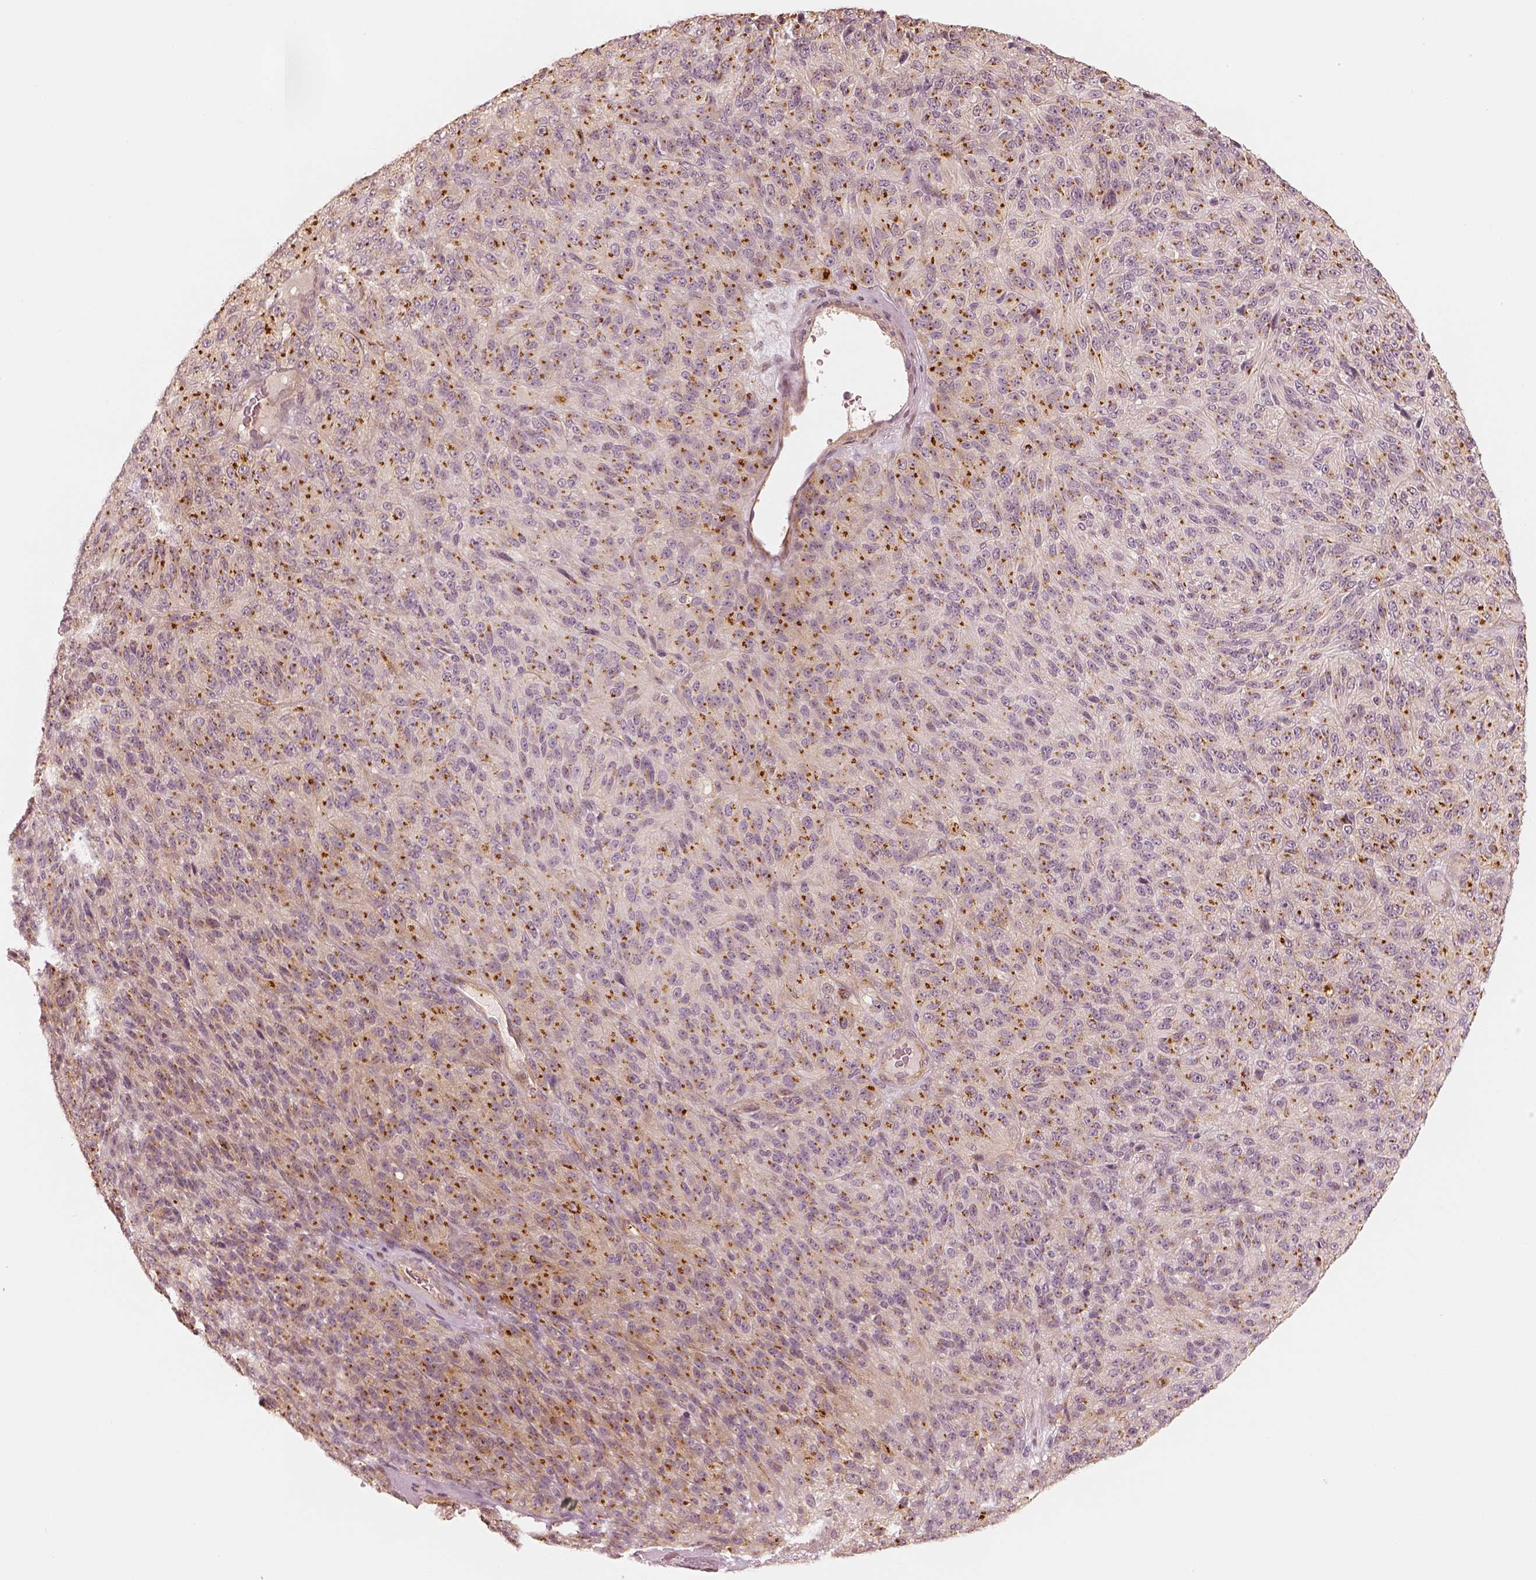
{"staining": {"intensity": "moderate", "quantity": "<25%", "location": "cytoplasmic/membranous"}, "tissue": "melanoma", "cell_type": "Tumor cells", "image_type": "cancer", "snomed": [{"axis": "morphology", "description": "Malignant melanoma, Metastatic site"}, {"axis": "topography", "description": "Brain"}], "caption": "Tumor cells display low levels of moderate cytoplasmic/membranous expression in approximately <25% of cells in human malignant melanoma (metastatic site). The protein of interest is shown in brown color, while the nuclei are stained blue.", "gene": "GORASP2", "patient": {"sex": "female", "age": 56}}